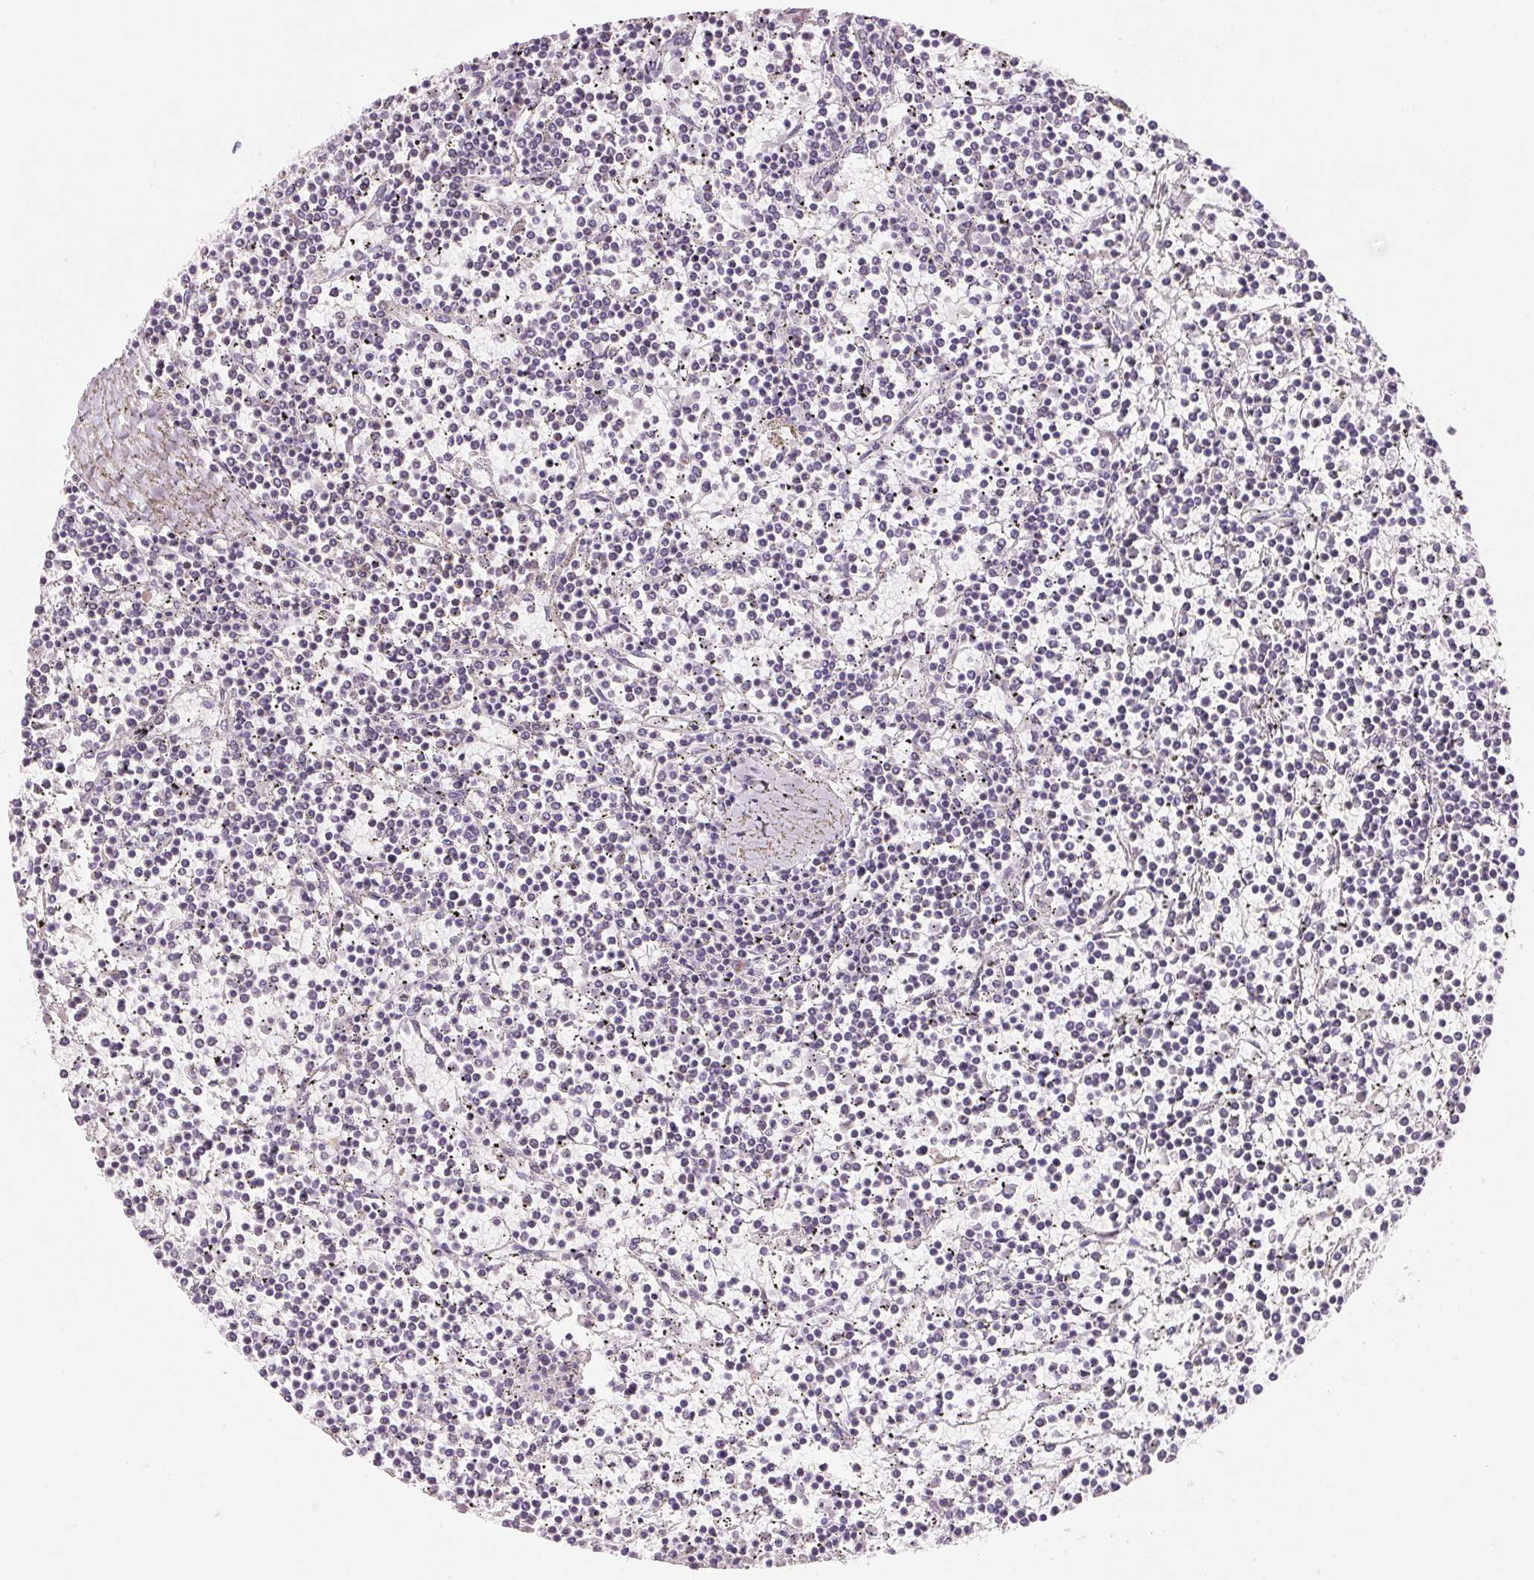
{"staining": {"intensity": "negative", "quantity": "none", "location": "none"}, "tissue": "lymphoma", "cell_type": "Tumor cells", "image_type": "cancer", "snomed": [{"axis": "morphology", "description": "Malignant lymphoma, non-Hodgkin's type, Low grade"}, {"axis": "topography", "description": "Spleen"}], "caption": "A histopathology image of malignant lymphoma, non-Hodgkin's type (low-grade) stained for a protein exhibits no brown staining in tumor cells.", "gene": "CYP11B1", "patient": {"sex": "female", "age": 19}}